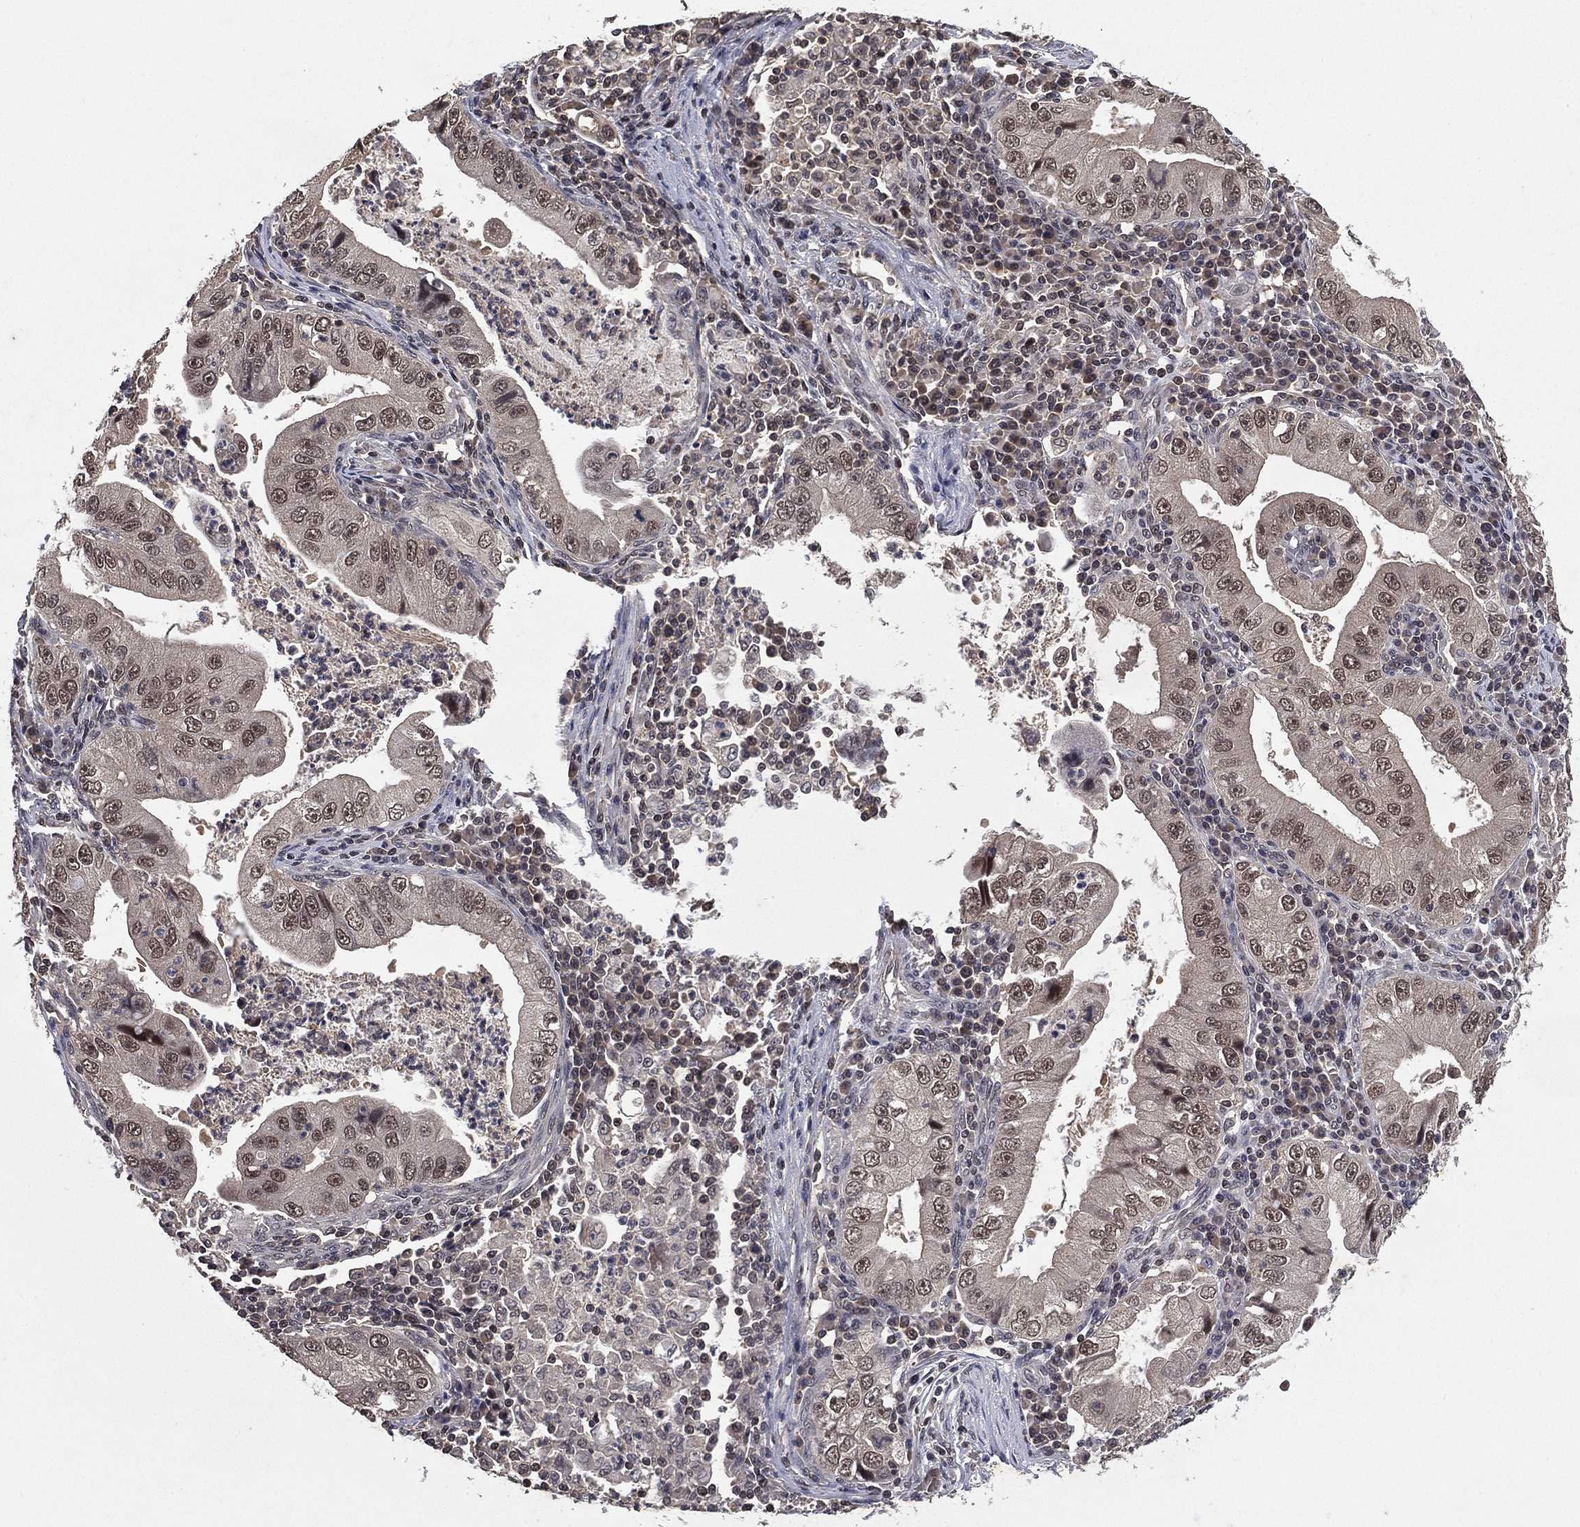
{"staining": {"intensity": "weak", "quantity": "<25%", "location": "nuclear"}, "tissue": "stomach cancer", "cell_type": "Tumor cells", "image_type": "cancer", "snomed": [{"axis": "morphology", "description": "Adenocarcinoma, NOS"}, {"axis": "topography", "description": "Stomach"}], "caption": "Photomicrograph shows no protein expression in tumor cells of stomach cancer tissue. (DAB immunohistochemistry (IHC) visualized using brightfield microscopy, high magnification).", "gene": "NELFCD", "patient": {"sex": "male", "age": 76}}